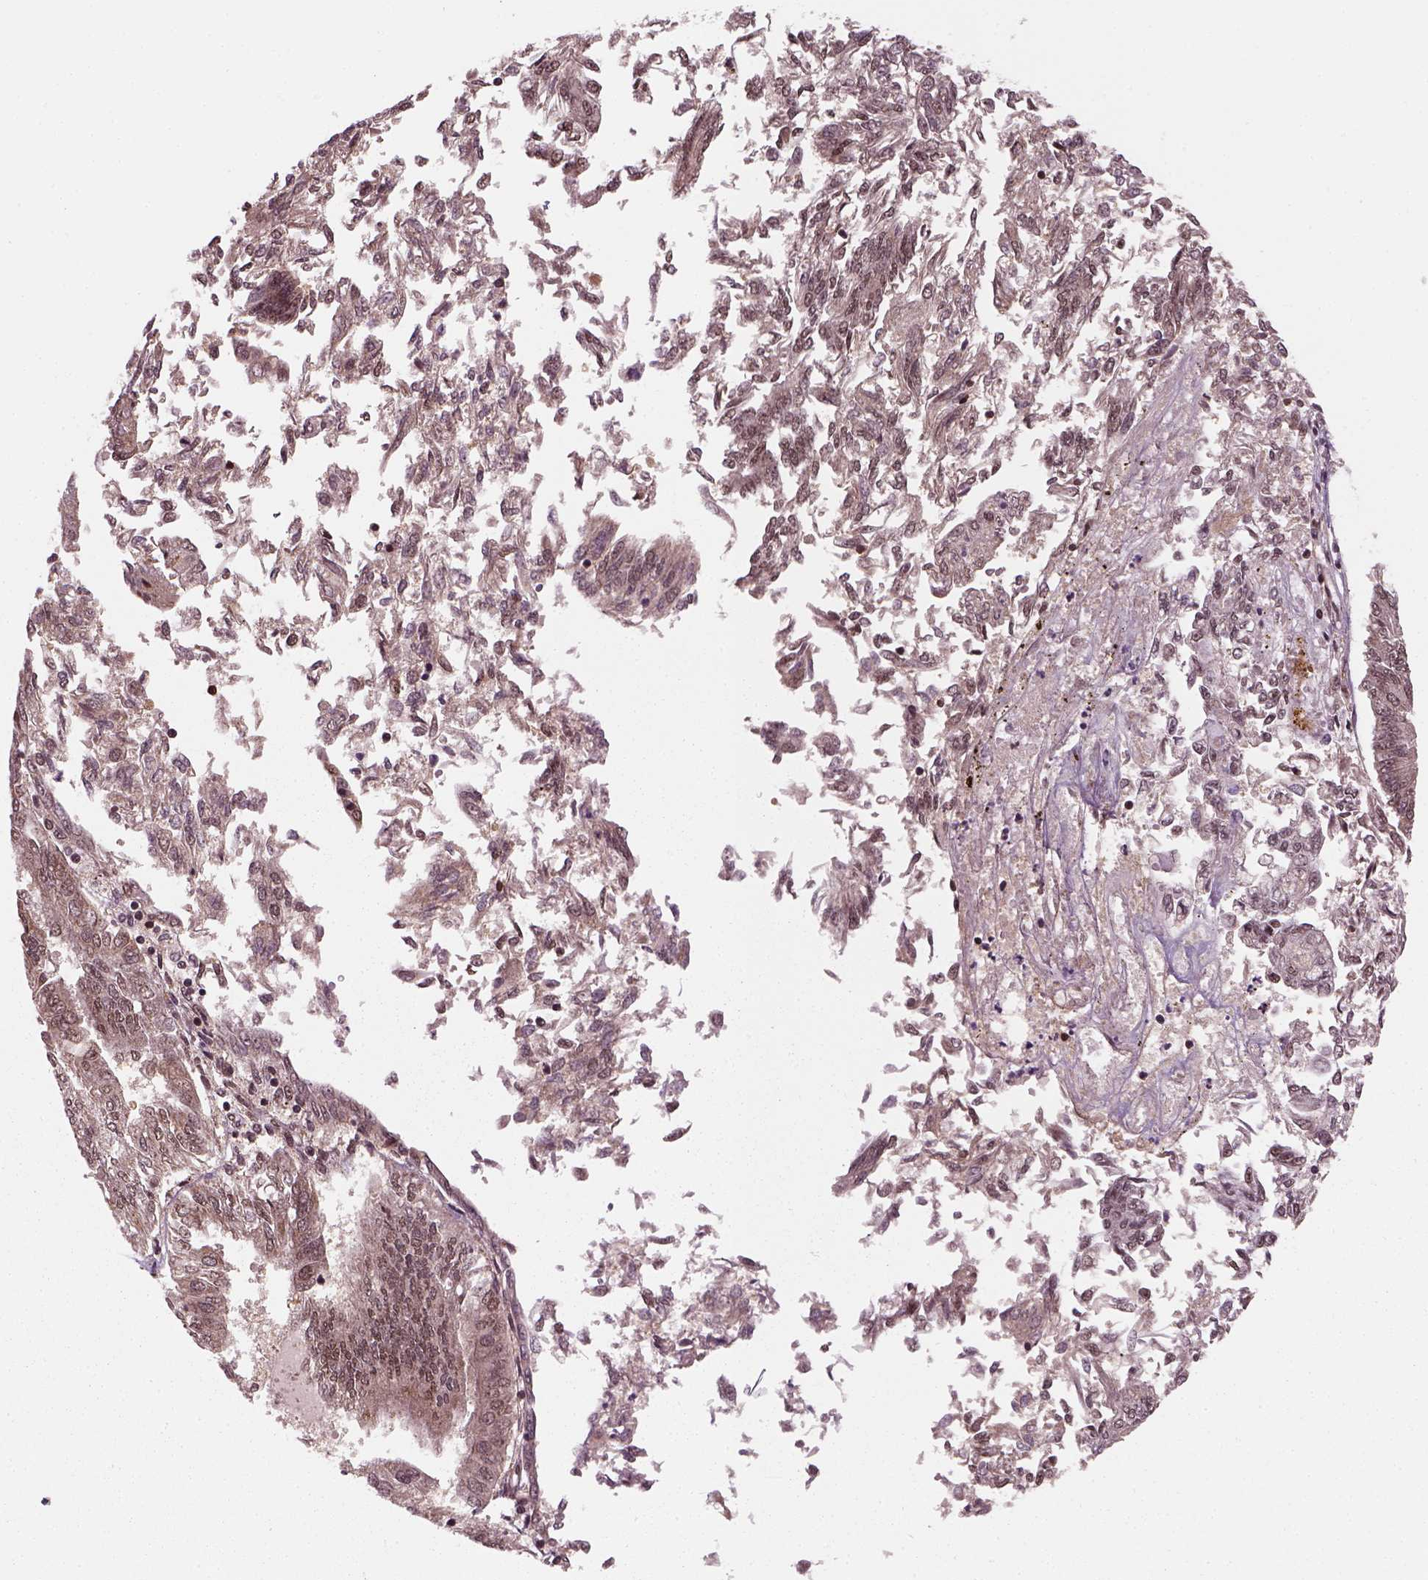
{"staining": {"intensity": "weak", "quantity": ">75%", "location": "cytoplasmic/membranous,nuclear"}, "tissue": "endometrial cancer", "cell_type": "Tumor cells", "image_type": "cancer", "snomed": [{"axis": "morphology", "description": "Adenocarcinoma, NOS"}, {"axis": "topography", "description": "Endometrium"}], "caption": "The histopathology image displays immunohistochemical staining of endometrial cancer. There is weak cytoplasmic/membranous and nuclear expression is appreciated in about >75% of tumor cells.", "gene": "NUDT9", "patient": {"sex": "female", "age": 58}}